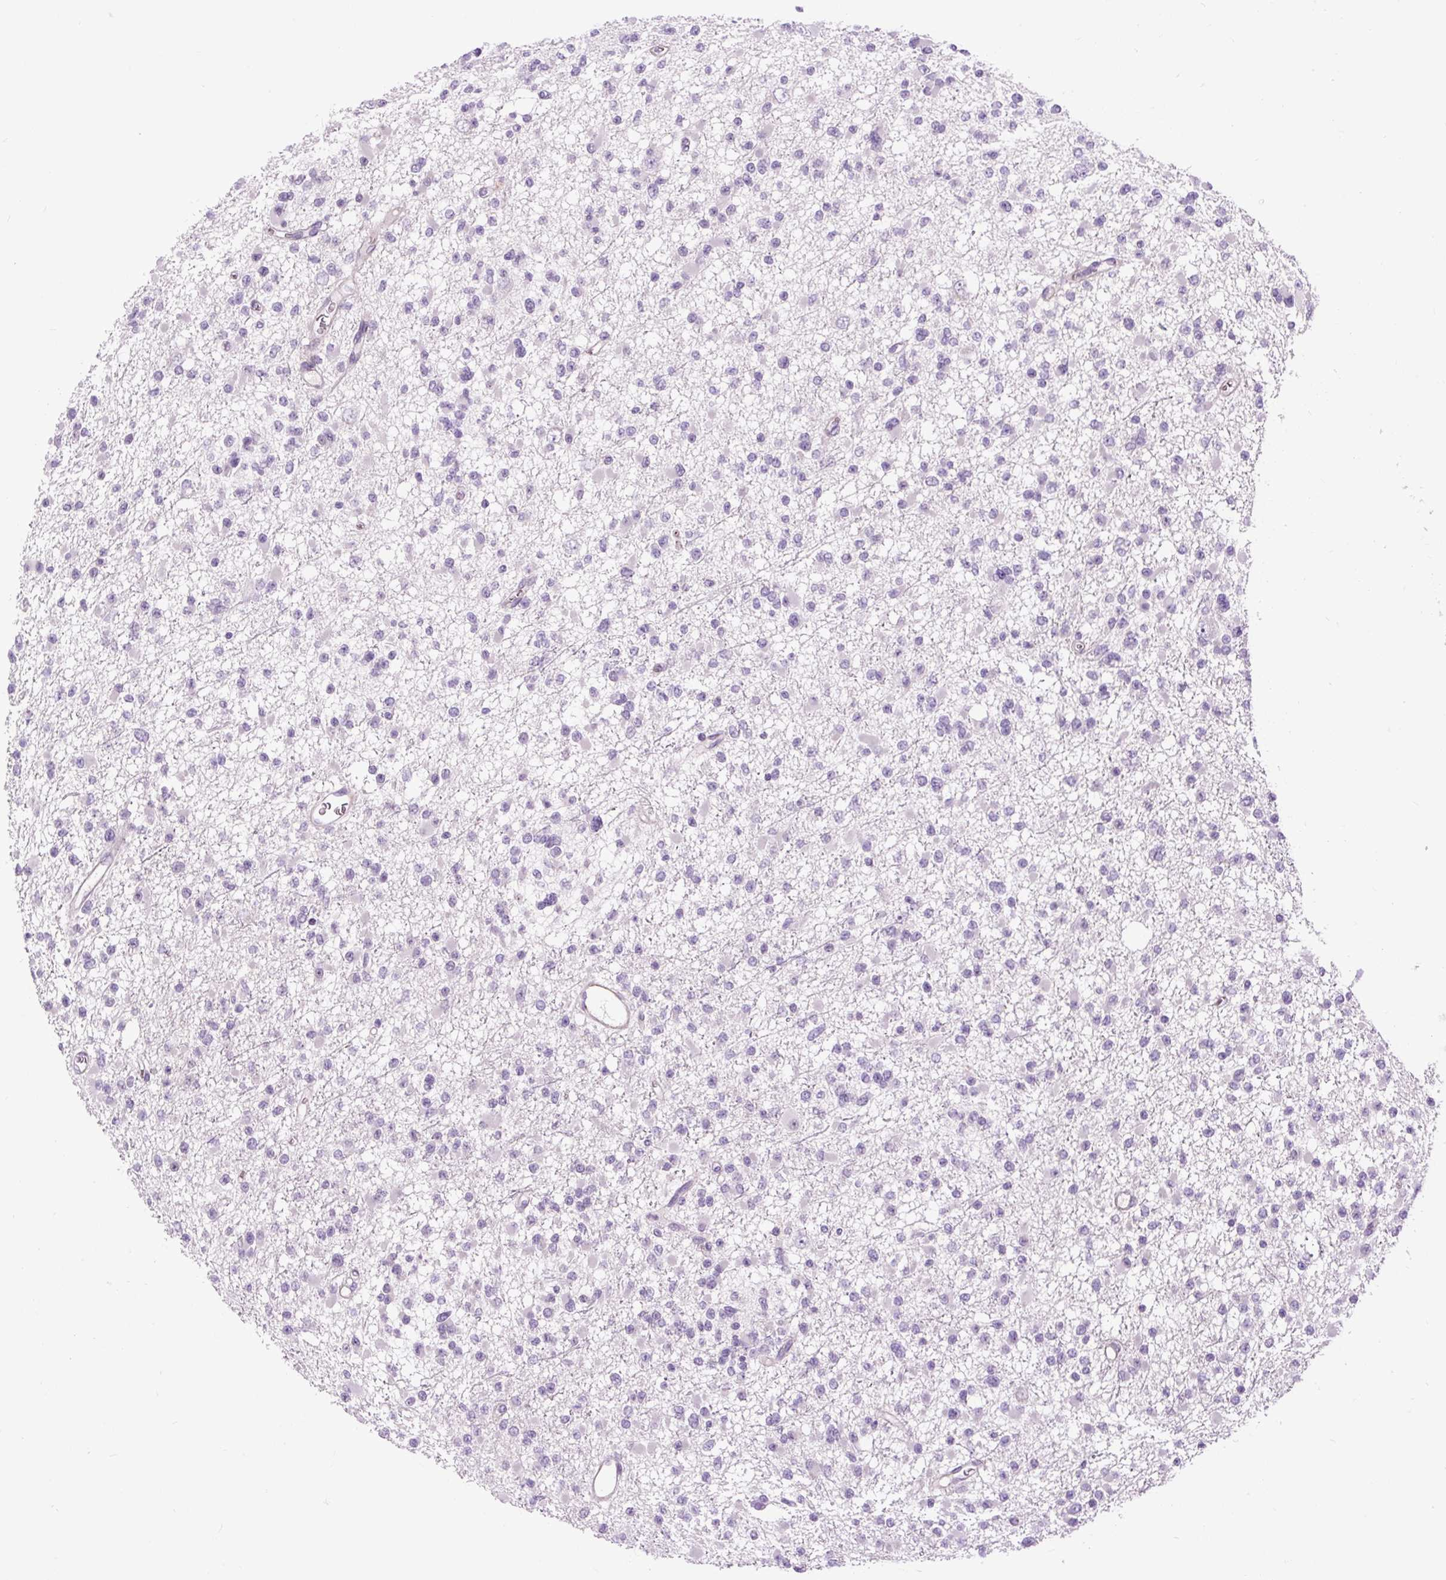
{"staining": {"intensity": "negative", "quantity": "none", "location": "none"}, "tissue": "glioma", "cell_type": "Tumor cells", "image_type": "cancer", "snomed": [{"axis": "morphology", "description": "Glioma, malignant, Low grade"}, {"axis": "topography", "description": "Brain"}], "caption": "The photomicrograph shows no significant staining in tumor cells of malignant low-grade glioma.", "gene": "ZNF197", "patient": {"sex": "female", "age": 22}}